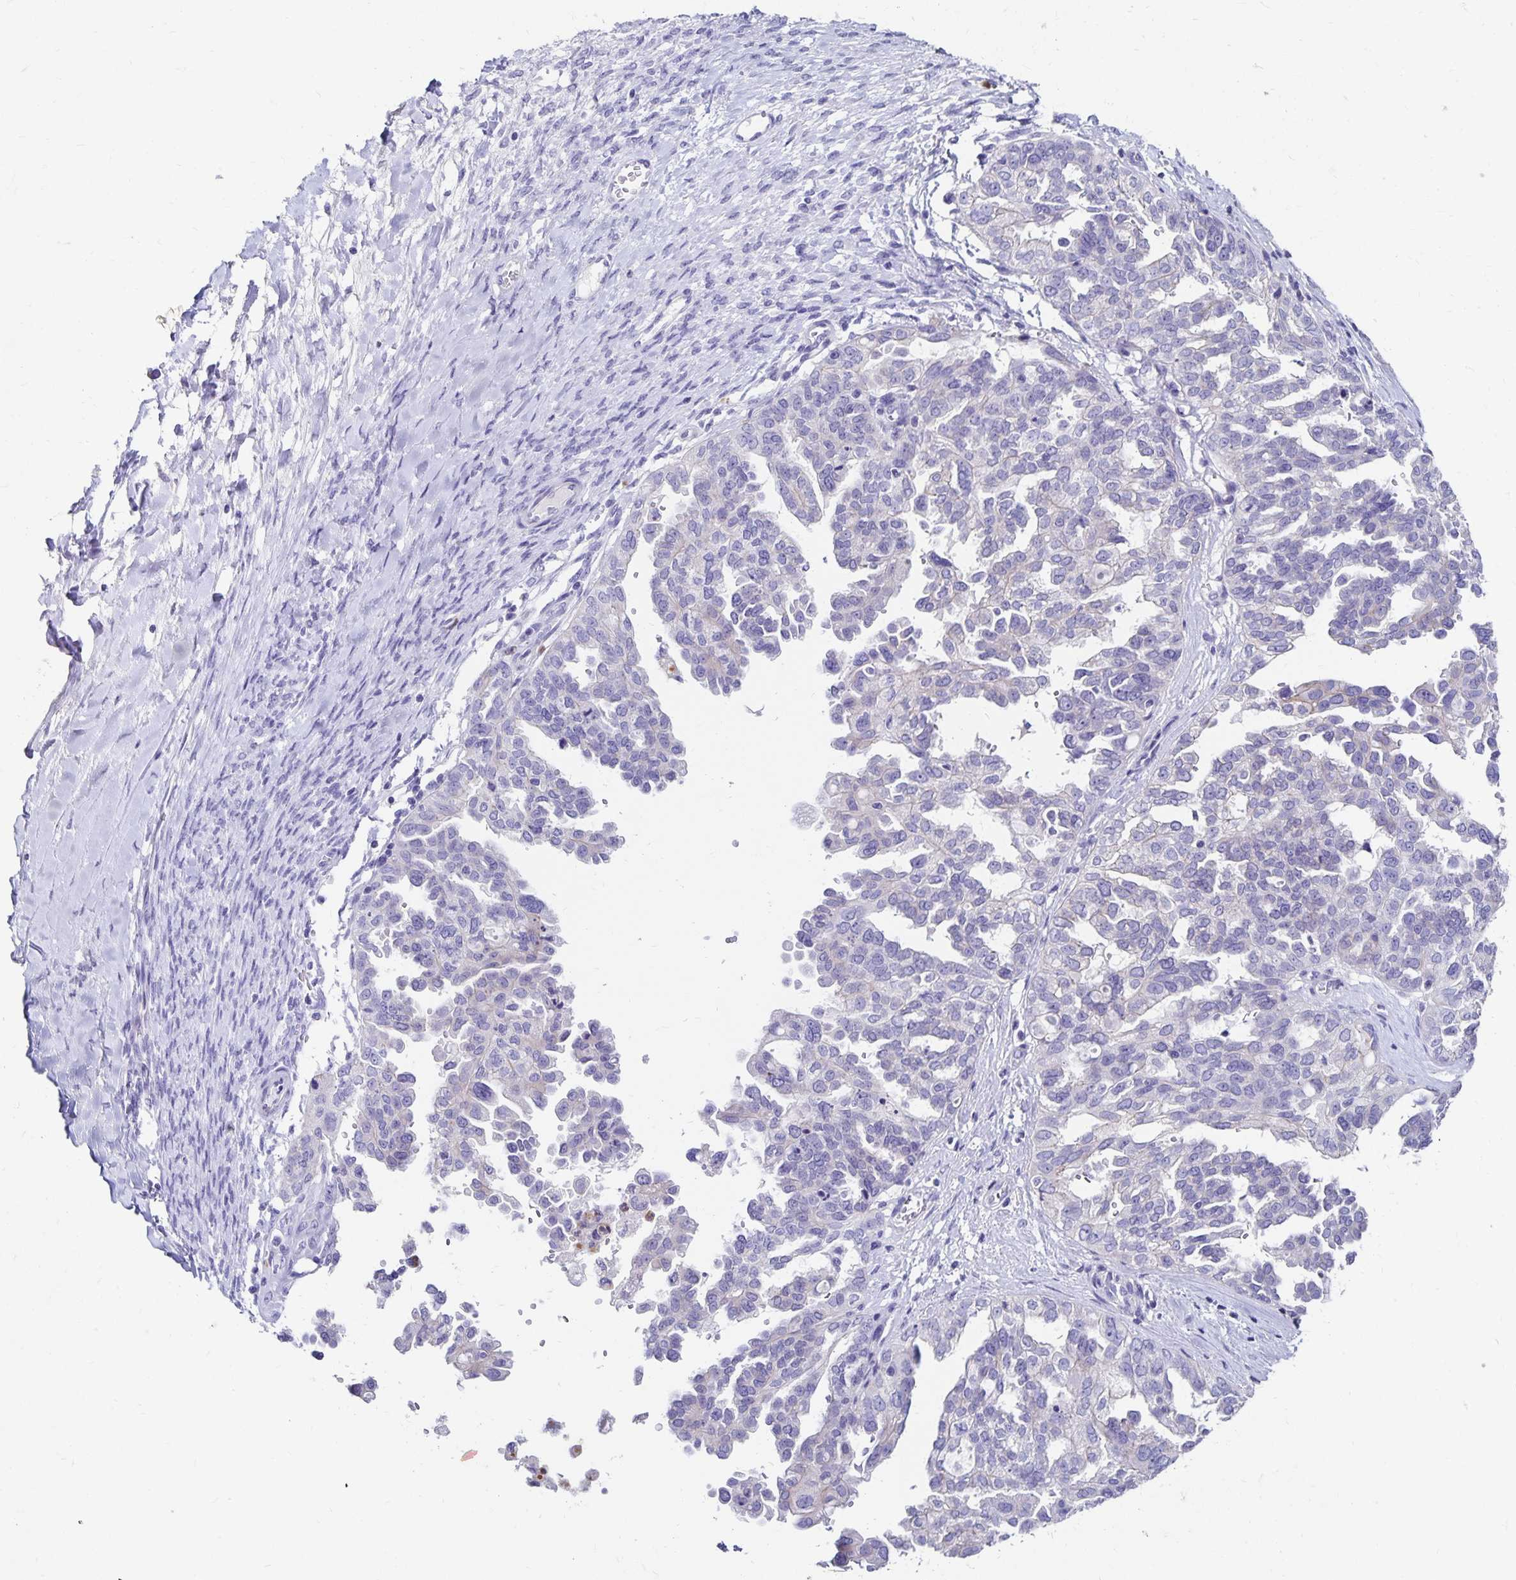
{"staining": {"intensity": "negative", "quantity": "none", "location": "none"}, "tissue": "ovarian cancer", "cell_type": "Tumor cells", "image_type": "cancer", "snomed": [{"axis": "morphology", "description": "Cystadenocarcinoma, serous, NOS"}, {"axis": "topography", "description": "Ovary"}], "caption": "This is a photomicrograph of IHC staining of ovarian cancer, which shows no staining in tumor cells.", "gene": "DYNLT4", "patient": {"sex": "female", "age": 53}}